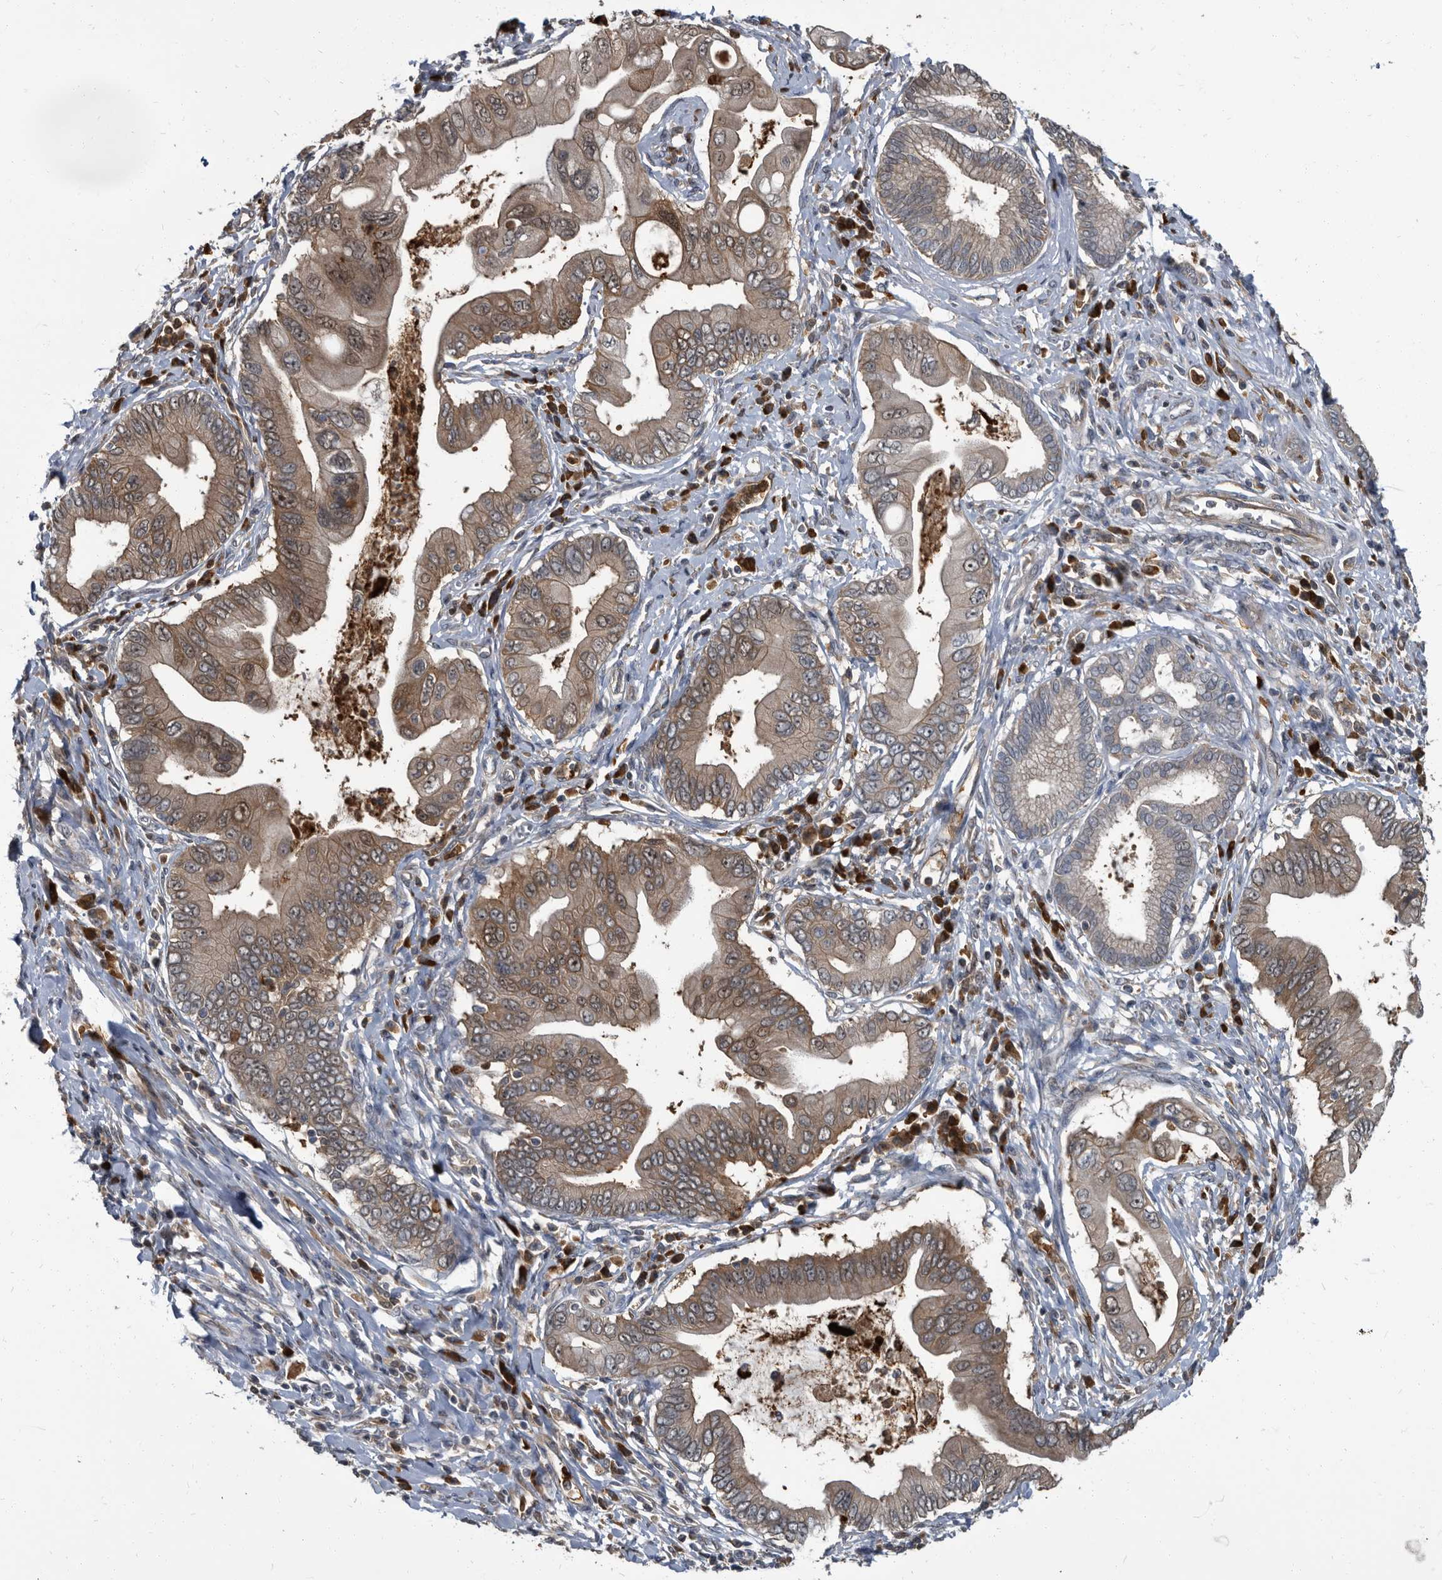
{"staining": {"intensity": "moderate", "quantity": ">75%", "location": "cytoplasmic/membranous"}, "tissue": "pancreatic cancer", "cell_type": "Tumor cells", "image_type": "cancer", "snomed": [{"axis": "morphology", "description": "Adenocarcinoma, NOS"}, {"axis": "topography", "description": "Pancreas"}], "caption": "Moderate cytoplasmic/membranous protein staining is appreciated in approximately >75% of tumor cells in pancreatic cancer (adenocarcinoma).", "gene": "CDV3", "patient": {"sex": "male", "age": 78}}